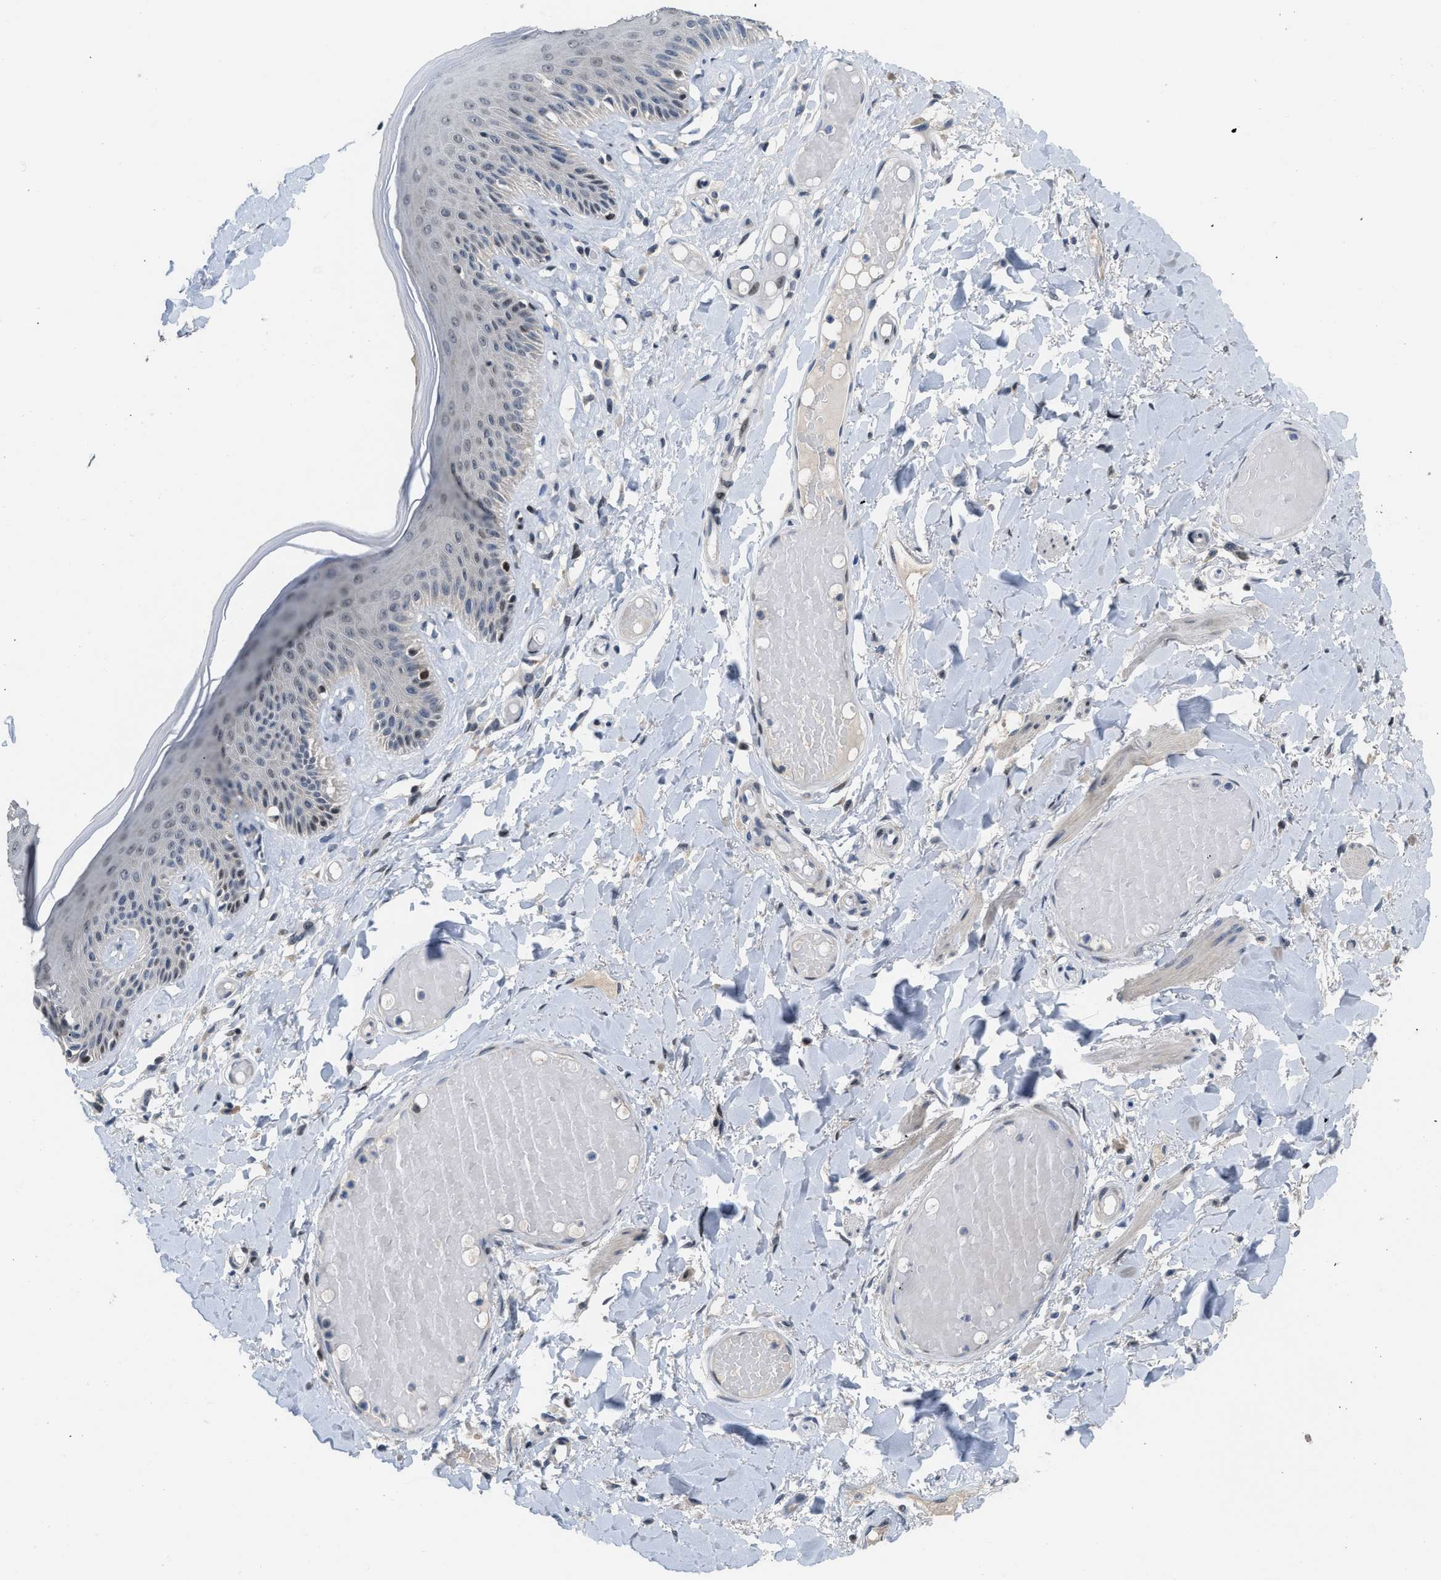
{"staining": {"intensity": "moderate", "quantity": "<25%", "location": "cytoplasmic/membranous,nuclear"}, "tissue": "skin", "cell_type": "Epidermal cells", "image_type": "normal", "snomed": [{"axis": "morphology", "description": "Normal tissue, NOS"}, {"axis": "topography", "description": "Vulva"}], "caption": "Moderate cytoplasmic/membranous,nuclear expression is appreciated in about <25% of epidermal cells in benign skin. The staining is performed using DAB (3,3'-diaminobenzidine) brown chromogen to label protein expression. The nuclei are counter-stained blue using hematoxylin.", "gene": "SETDB1", "patient": {"sex": "female", "age": 73}}